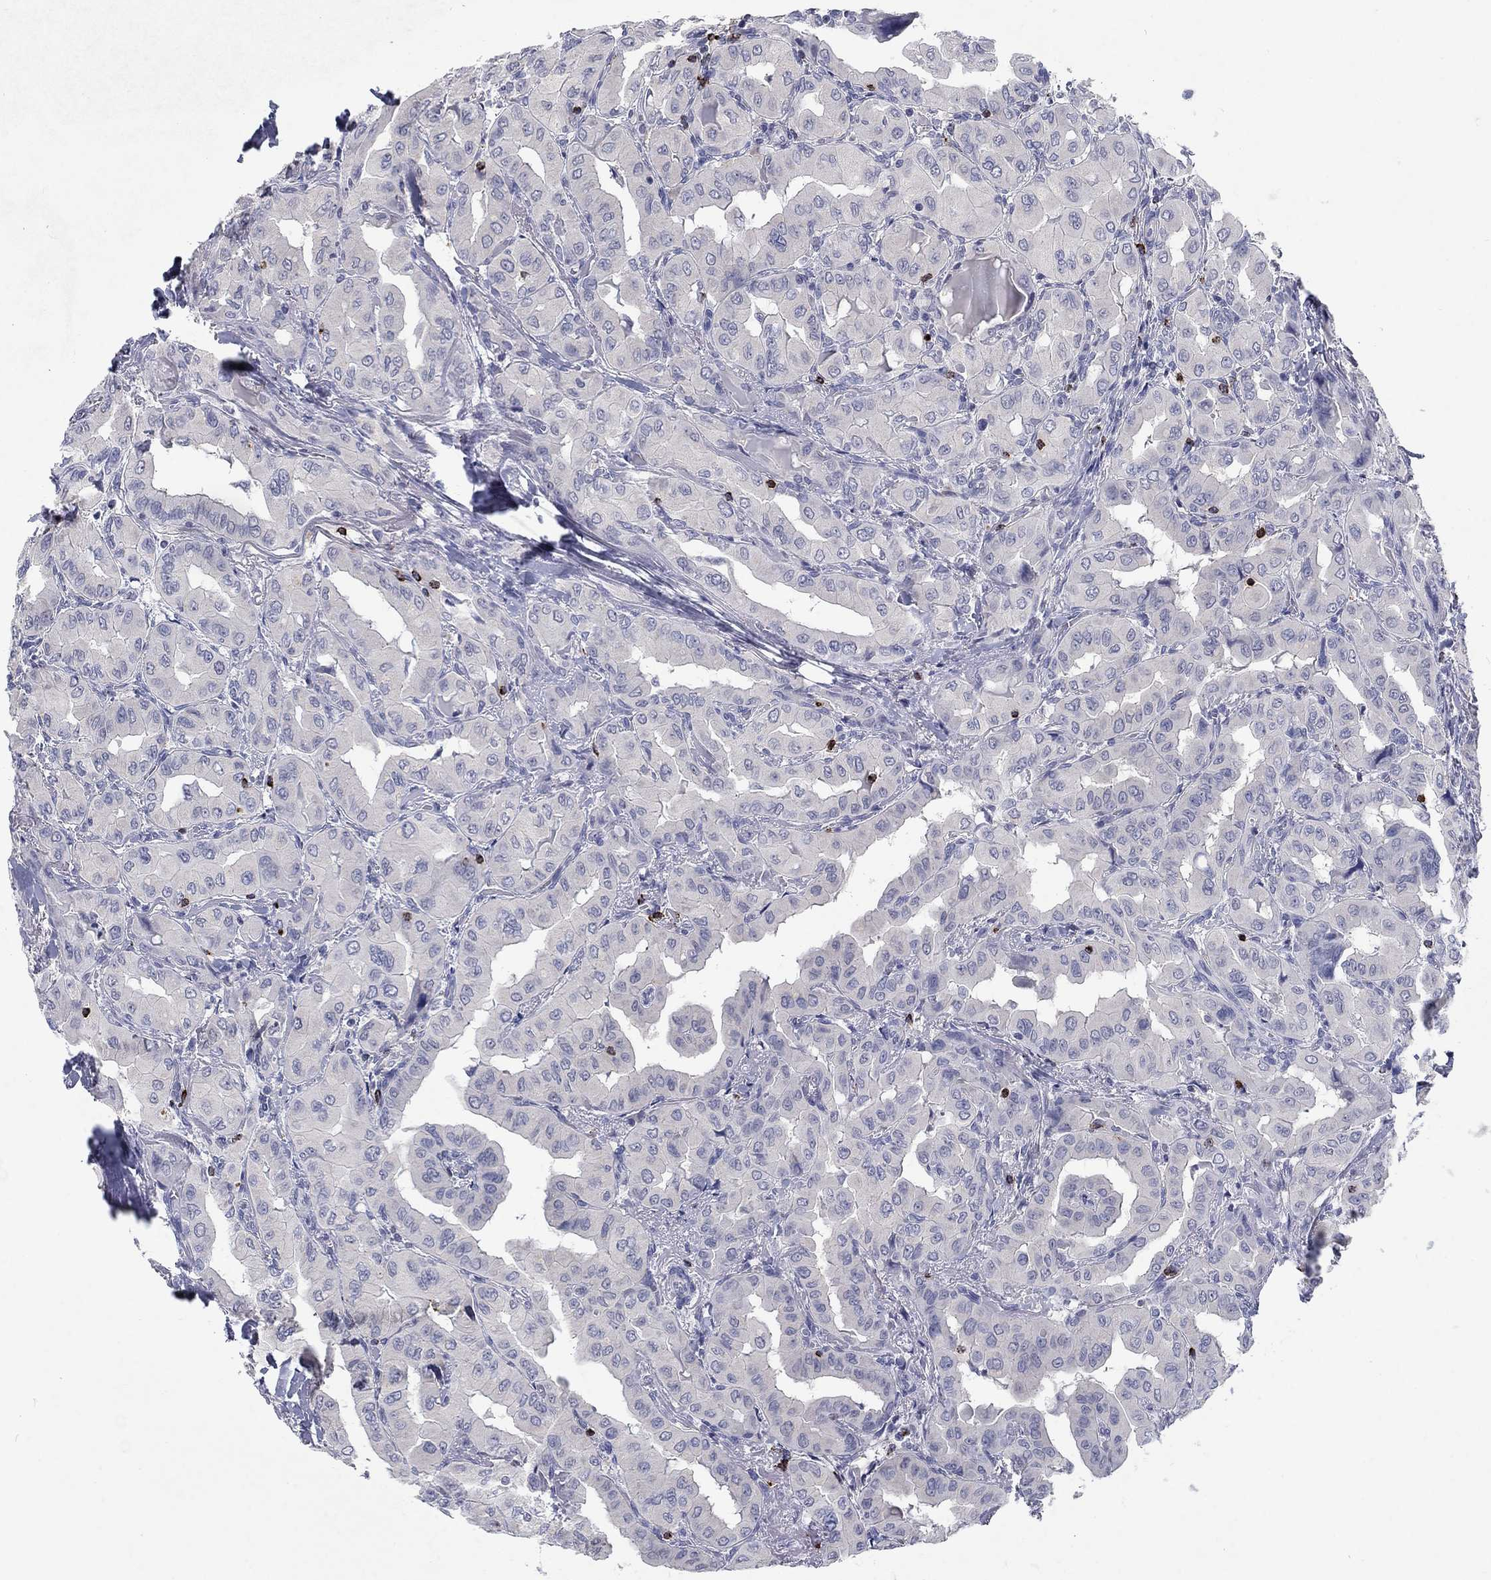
{"staining": {"intensity": "negative", "quantity": "none", "location": "none"}, "tissue": "thyroid cancer", "cell_type": "Tumor cells", "image_type": "cancer", "snomed": [{"axis": "morphology", "description": "Normal tissue, NOS"}, {"axis": "morphology", "description": "Papillary adenocarcinoma, NOS"}, {"axis": "topography", "description": "Thyroid gland"}], "caption": "Immunohistochemical staining of thyroid cancer reveals no significant staining in tumor cells.", "gene": "GZMA", "patient": {"sex": "female", "age": 66}}